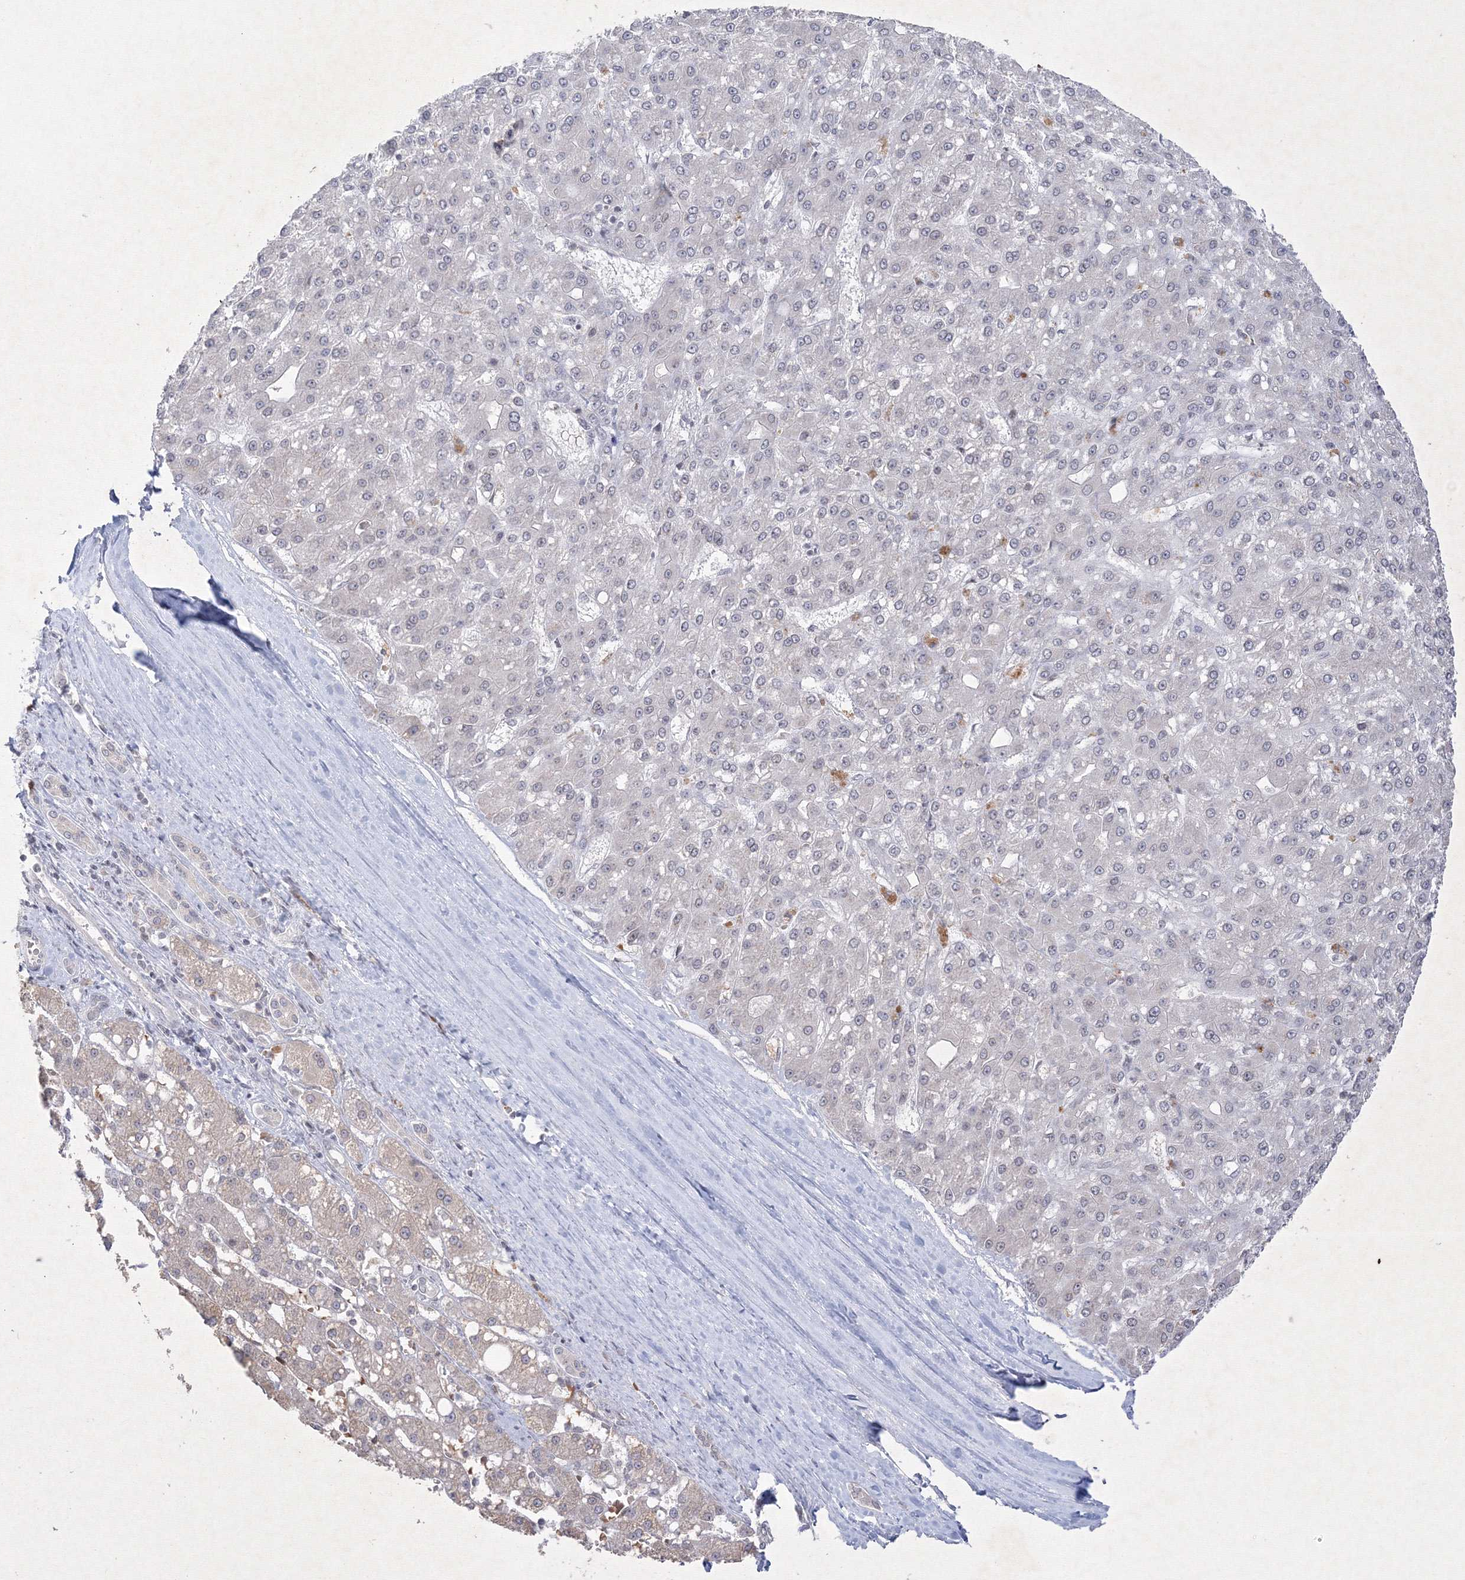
{"staining": {"intensity": "negative", "quantity": "none", "location": "none"}, "tissue": "liver cancer", "cell_type": "Tumor cells", "image_type": "cancer", "snomed": [{"axis": "morphology", "description": "Carcinoma, Hepatocellular, NOS"}, {"axis": "topography", "description": "Liver"}], "caption": "Immunohistochemical staining of liver cancer (hepatocellular carcinoma) demonstrates no significant expression in tumor cells.", "gene": "NXPE3", "patient": {"sex": "male", "age": 67}}